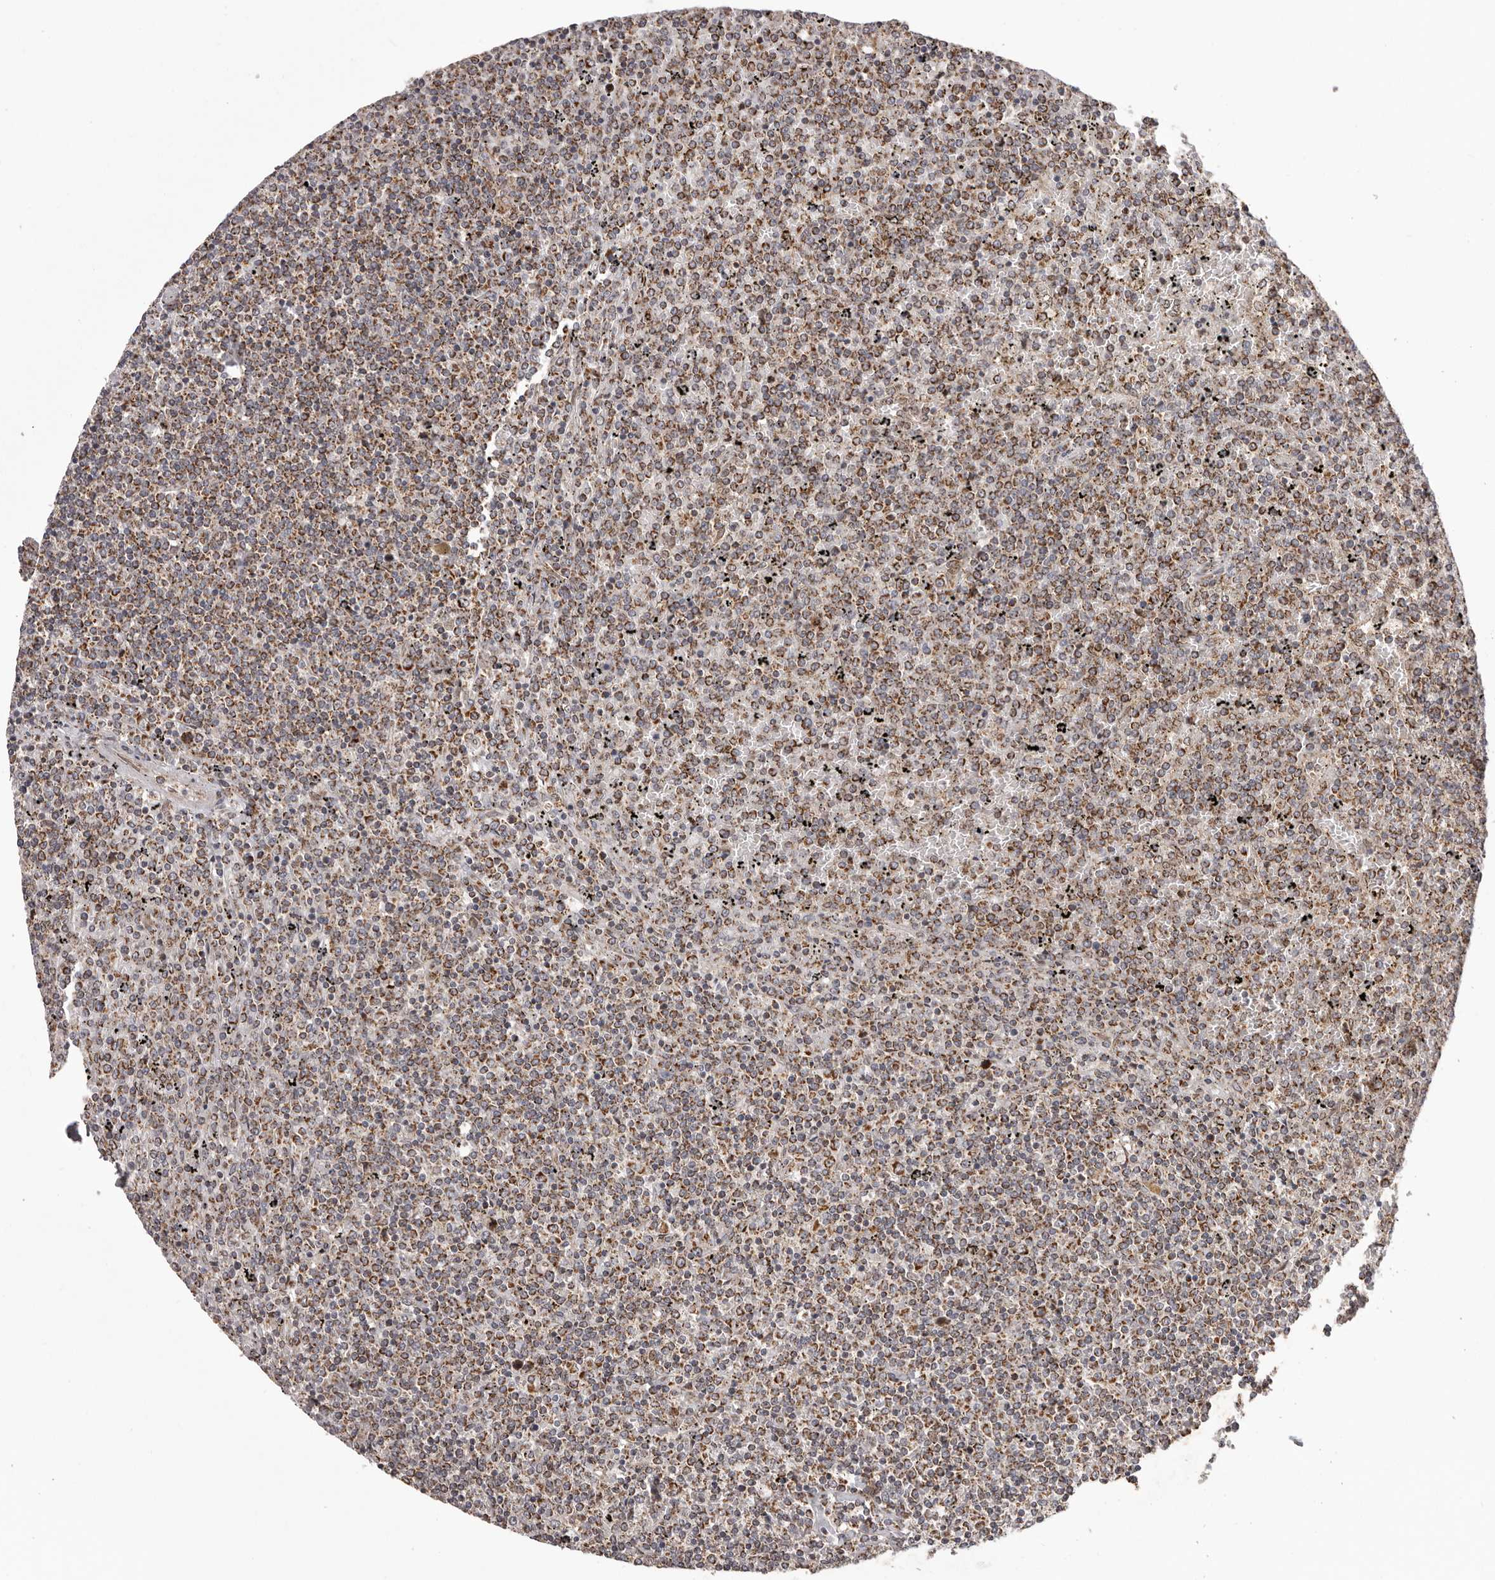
{"staining": {"intensity": "strong", "quantity": ">75%", "location": "cytoplasmic/membranous"}, "tissue": "lymphoma", "cell_type": "Tumor cells", "image_type": "cancer", "snomed": [{"axis": "morphology", "description": "Malignant lymphoma, non-Hodgkin's type, Low grade"}, {"axis": "topography", "description": "Spleen"}], "caption": "Human lymphoma stained with a protein marker displays strong staining in tumor cells.", "gene": "CHRM2", "patient": {"sex": "female", "age": 19}}